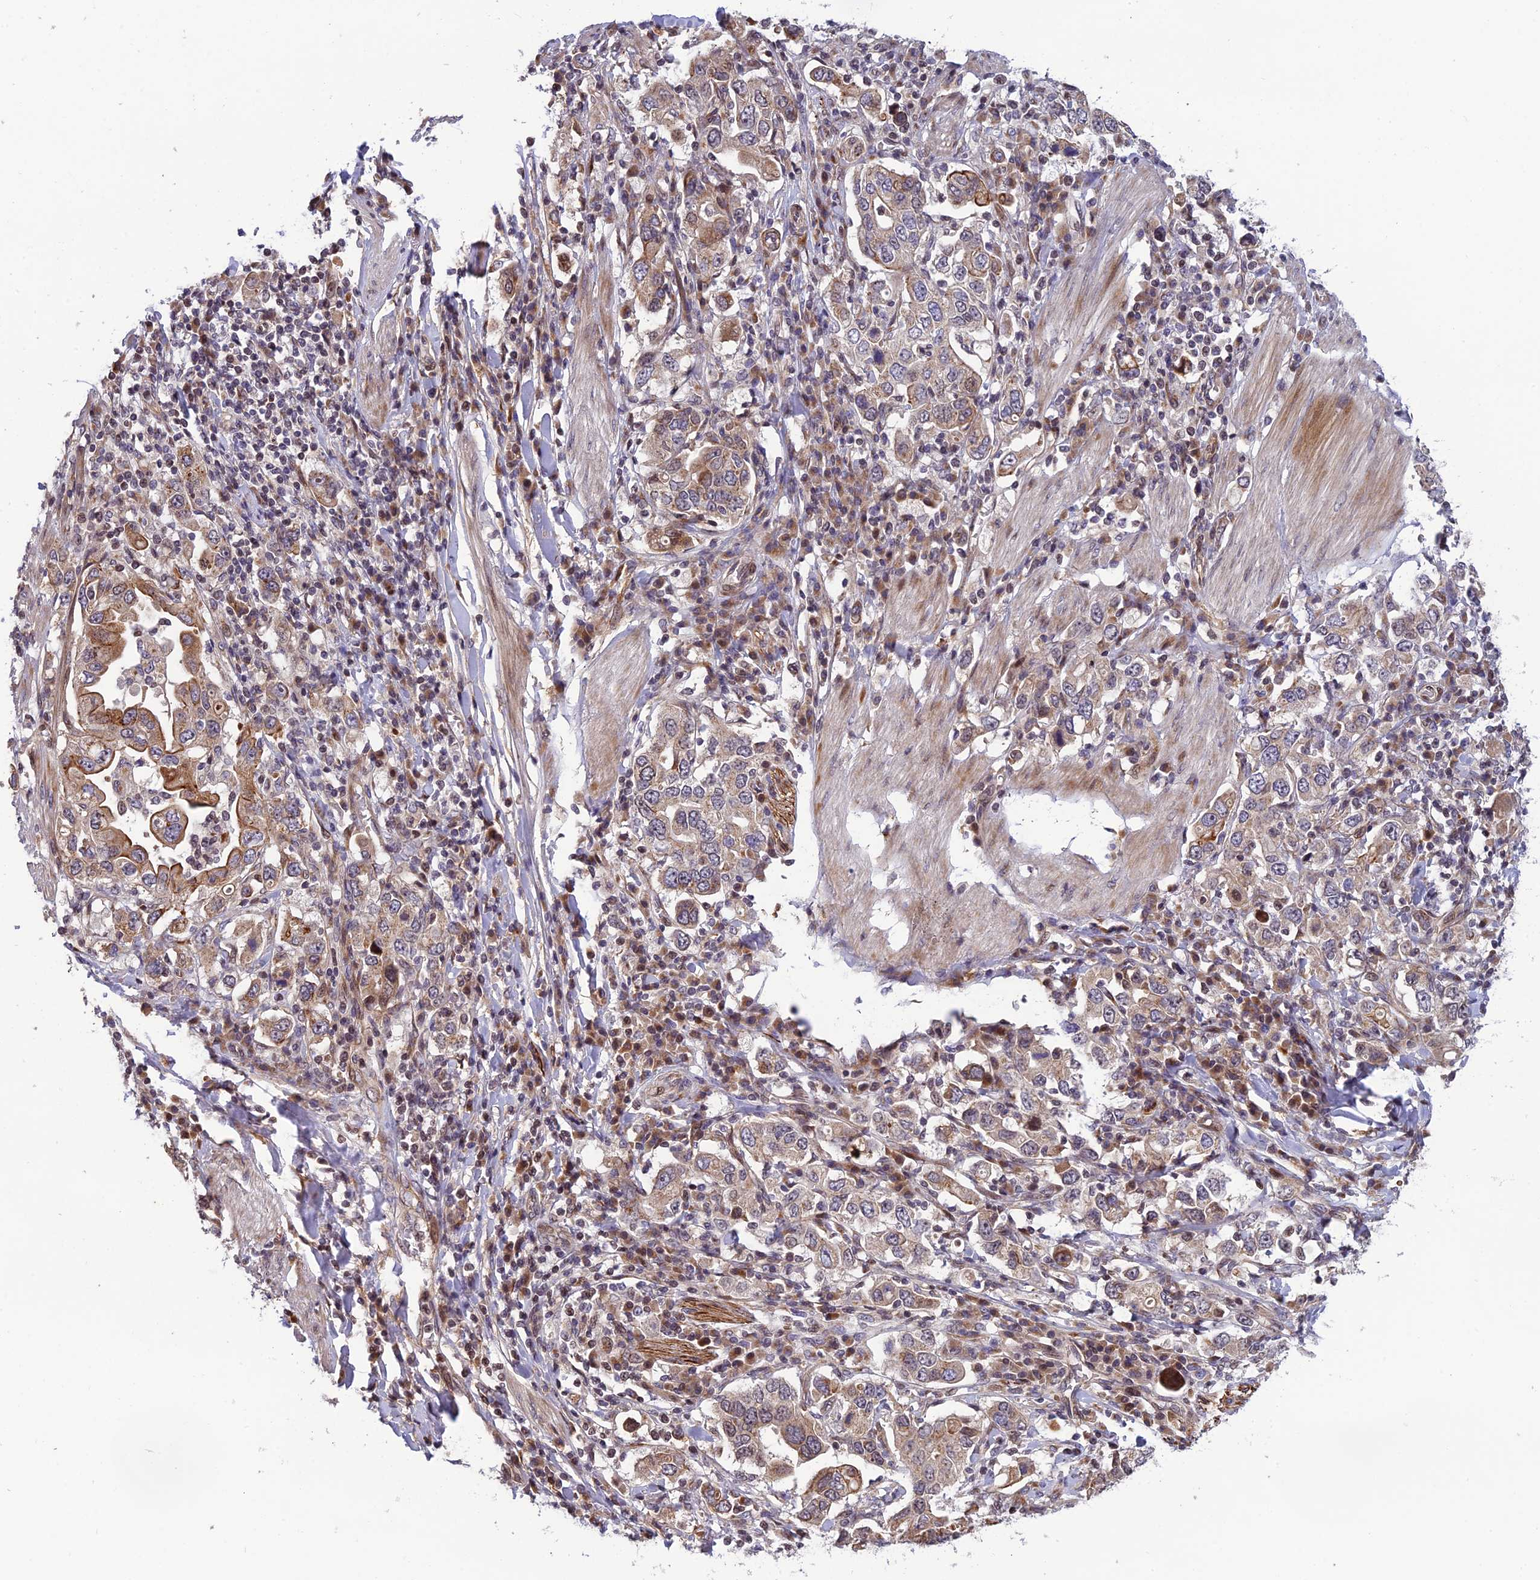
{"staining": {"intensity": "moderate", "quantity": "<25%", "location": "cytoplasmic/membranous"}, "tissue": "stomach cancer", "cell_type": "Tumor cells", "image_type": "cancer", "snomed": [{"axis": "morphology", "description": "Adenocarcinoma, NOS"}, {"axis": "topography", "description": "Stomach, upper"}], "caption": "Tumor cells exhibit moderate cytoplasmic/membranous expression in approximately <25% of cells in stomach cancer.", "gene": "SMIM7", "patient": {"sex": "male", "age": 62}}